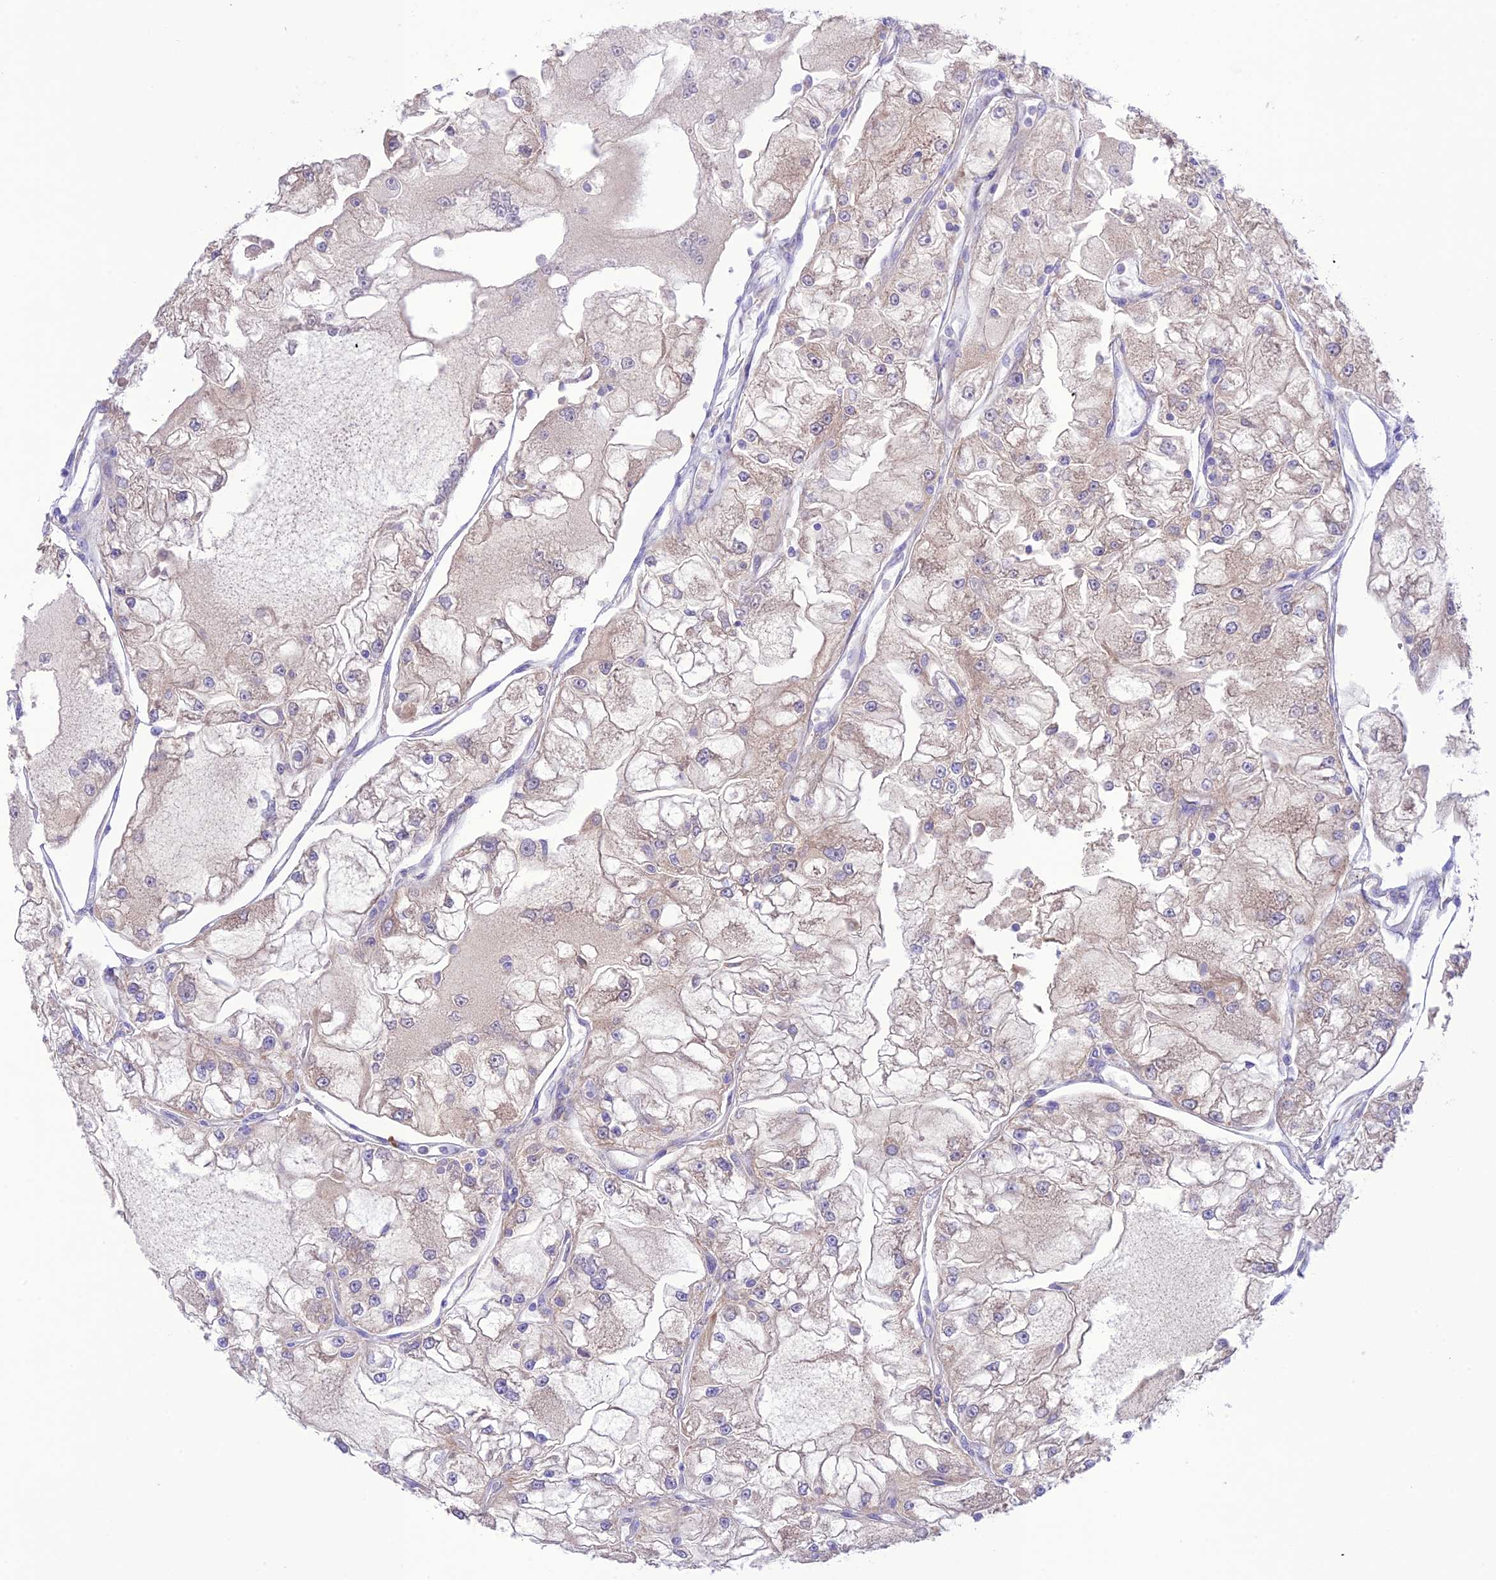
{"staining": {"intensity": "weak", "quantity": "<25%", "location": "cytoplasmic/membranous"}, "tissue": "renal cancer", "cell_type": "Tumor cells", "image_type": "cancer", "snomed": [{"axis": "morphology", "description": "Adenocarcinoma, NOS"}, {"axis": "topography", "description": "Kidney"}], "caption": "Photomicrograph shows no protein expression in tumor cells of adenocarcinoma (renal) tissue.", "gene": "UAP1L1", "patient": {"sex": "female", "age": 72}}